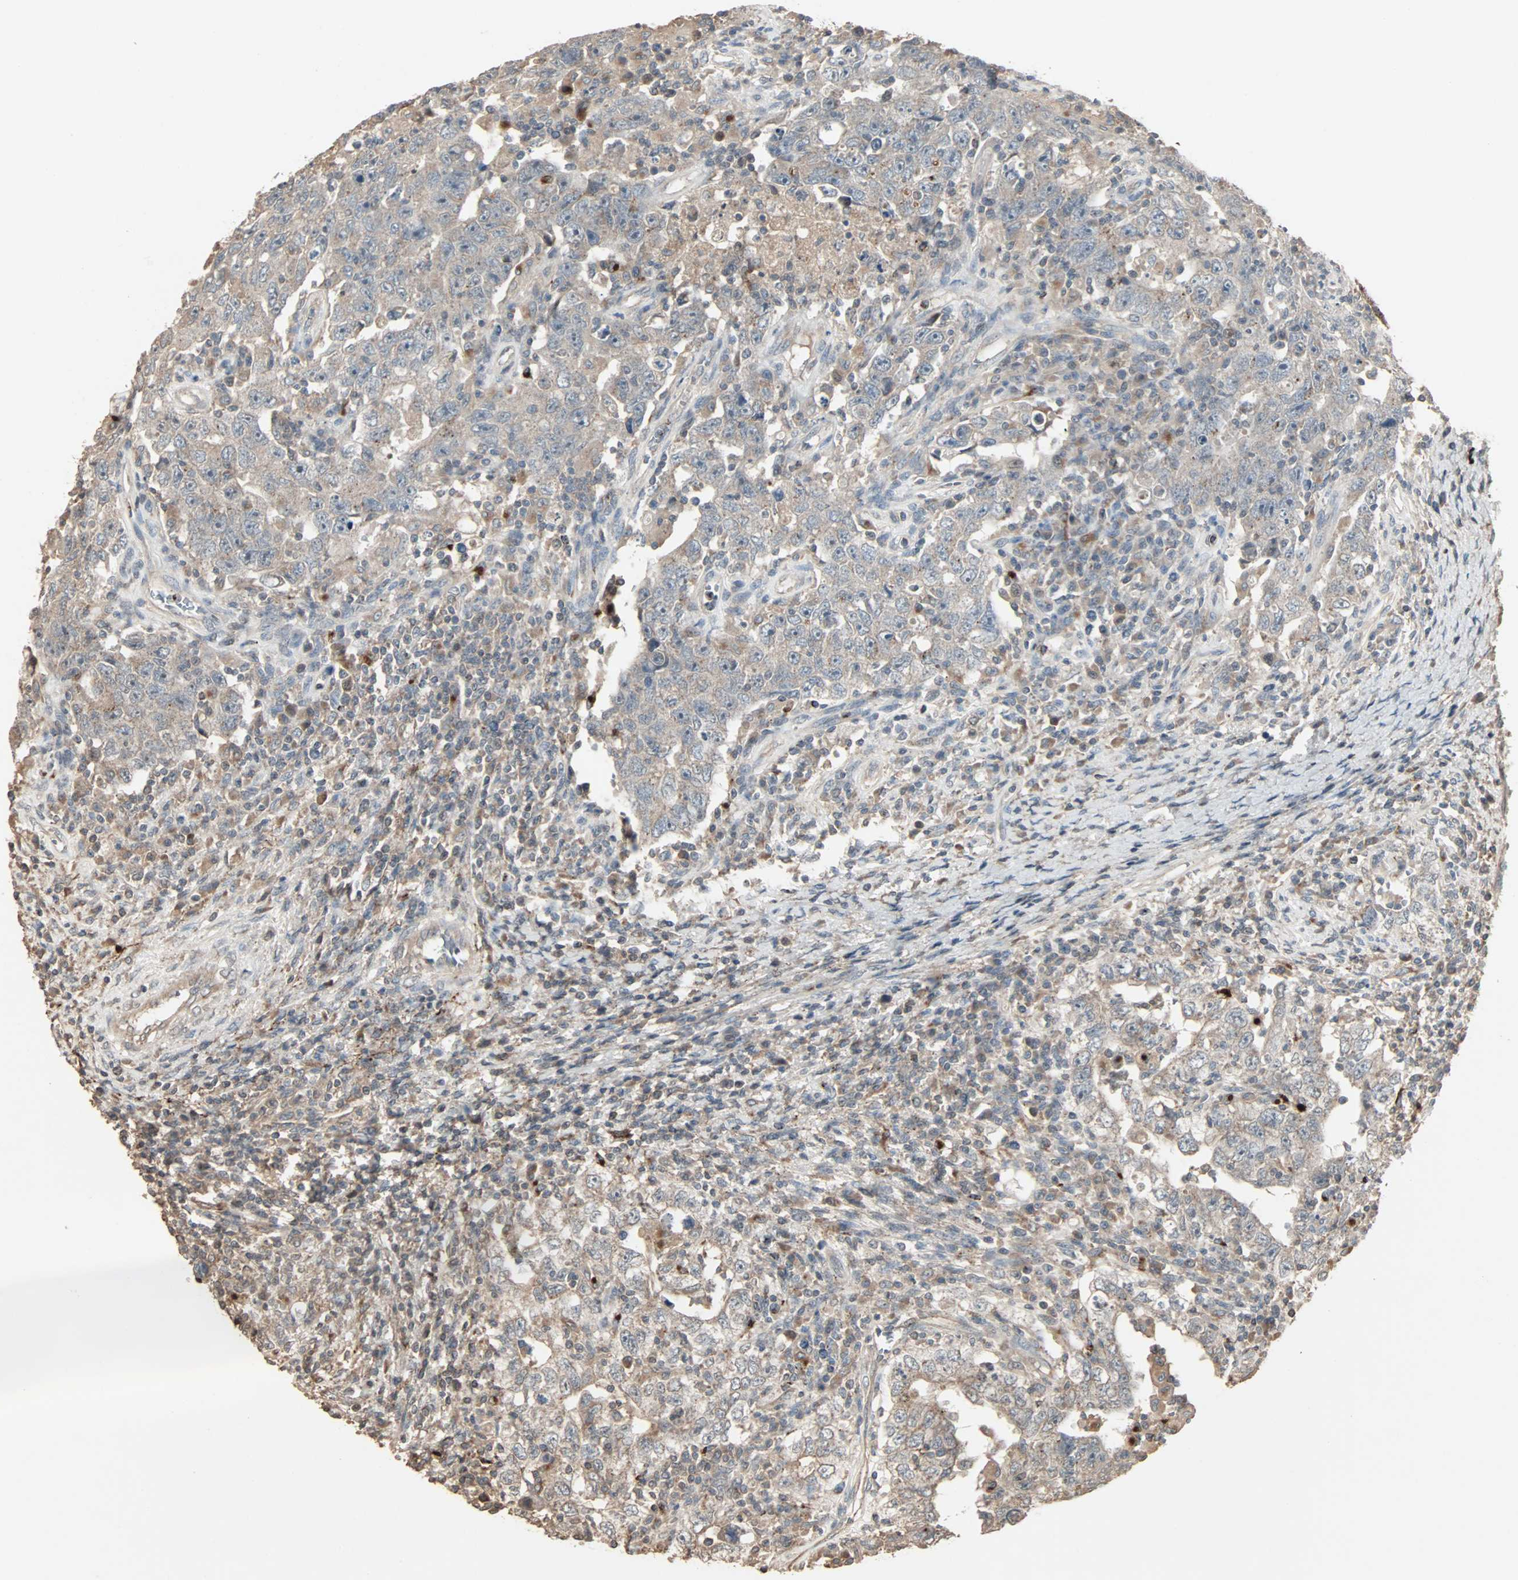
{"staining": {"intensity": "weak", "quantity": ">75%", "location": "cytoplasmic/membranous"}, "tissue": "testis cancer", "cell_type": "Tumor cells", "image_type": "cancer", "snomed": [{"axis": "morphology", "description": "Carcinoma, Embryonal, NOS"}, {"axis": "topography", "description": "Testis"}], "caption": "DAB immunohistochemical staining of human testis cancer (embryonal carcinoma) displays weak cytoplasmic/membranous protein positivity in approximately >75% of tumor cells.", "gene": "CALCRL", "patient": {"sex": "male", "age": 26}}